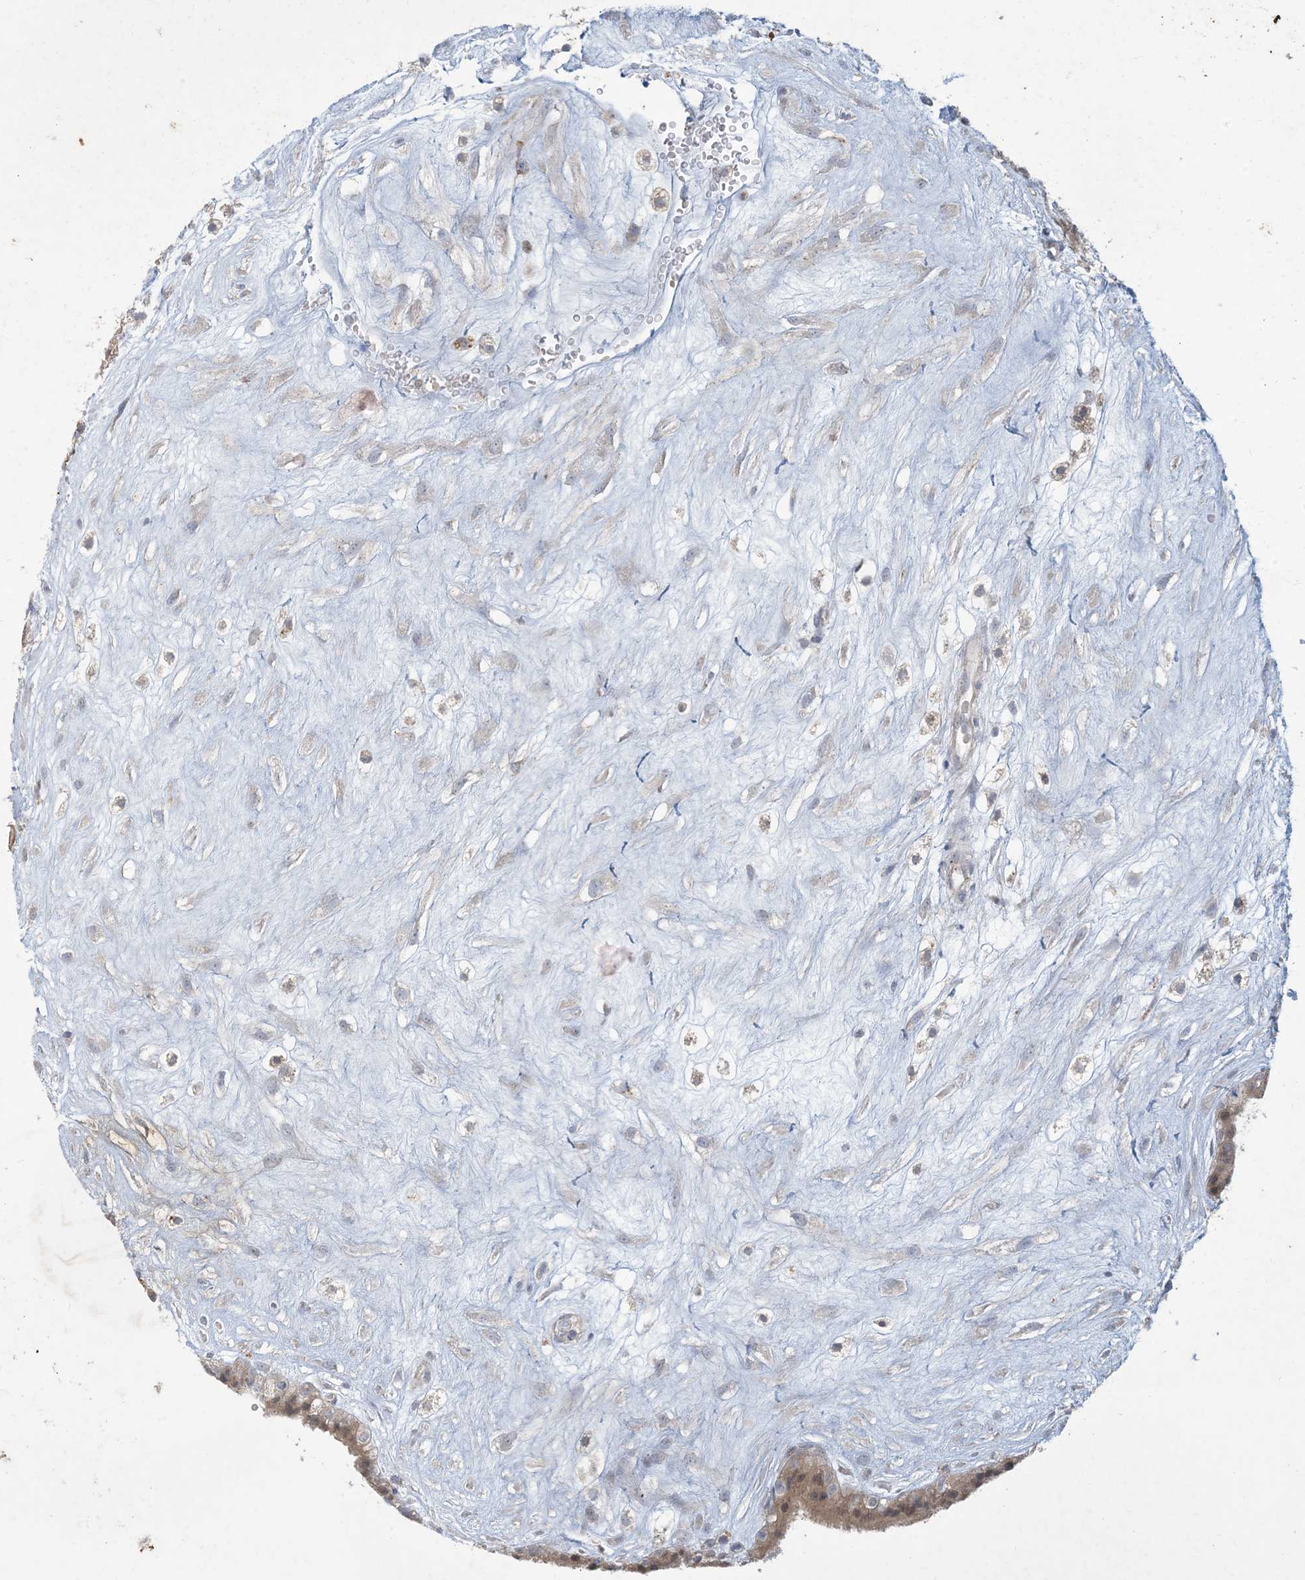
{"staining": {"intensity": "moderate", "quantity": ">75%", "location": "cytoplasmic/membranous"}, "tissue": "placenta", "cell_type": "Decidual cells", "image_type": "normal", "snomed": [{"axis": "morphology", "description": "Normal tissue, NOS"}, {"axis": "topography", "description": "Placenta"}], "caption": "Decidual cells reveal moderate cytoplasmic/membranous expression in about >75% of cells in benign placenta. (IHC, brightfield microscopy, high magnification).", "gene": "MRPS18A", "patient": {"sex": "female", "age": 18}}